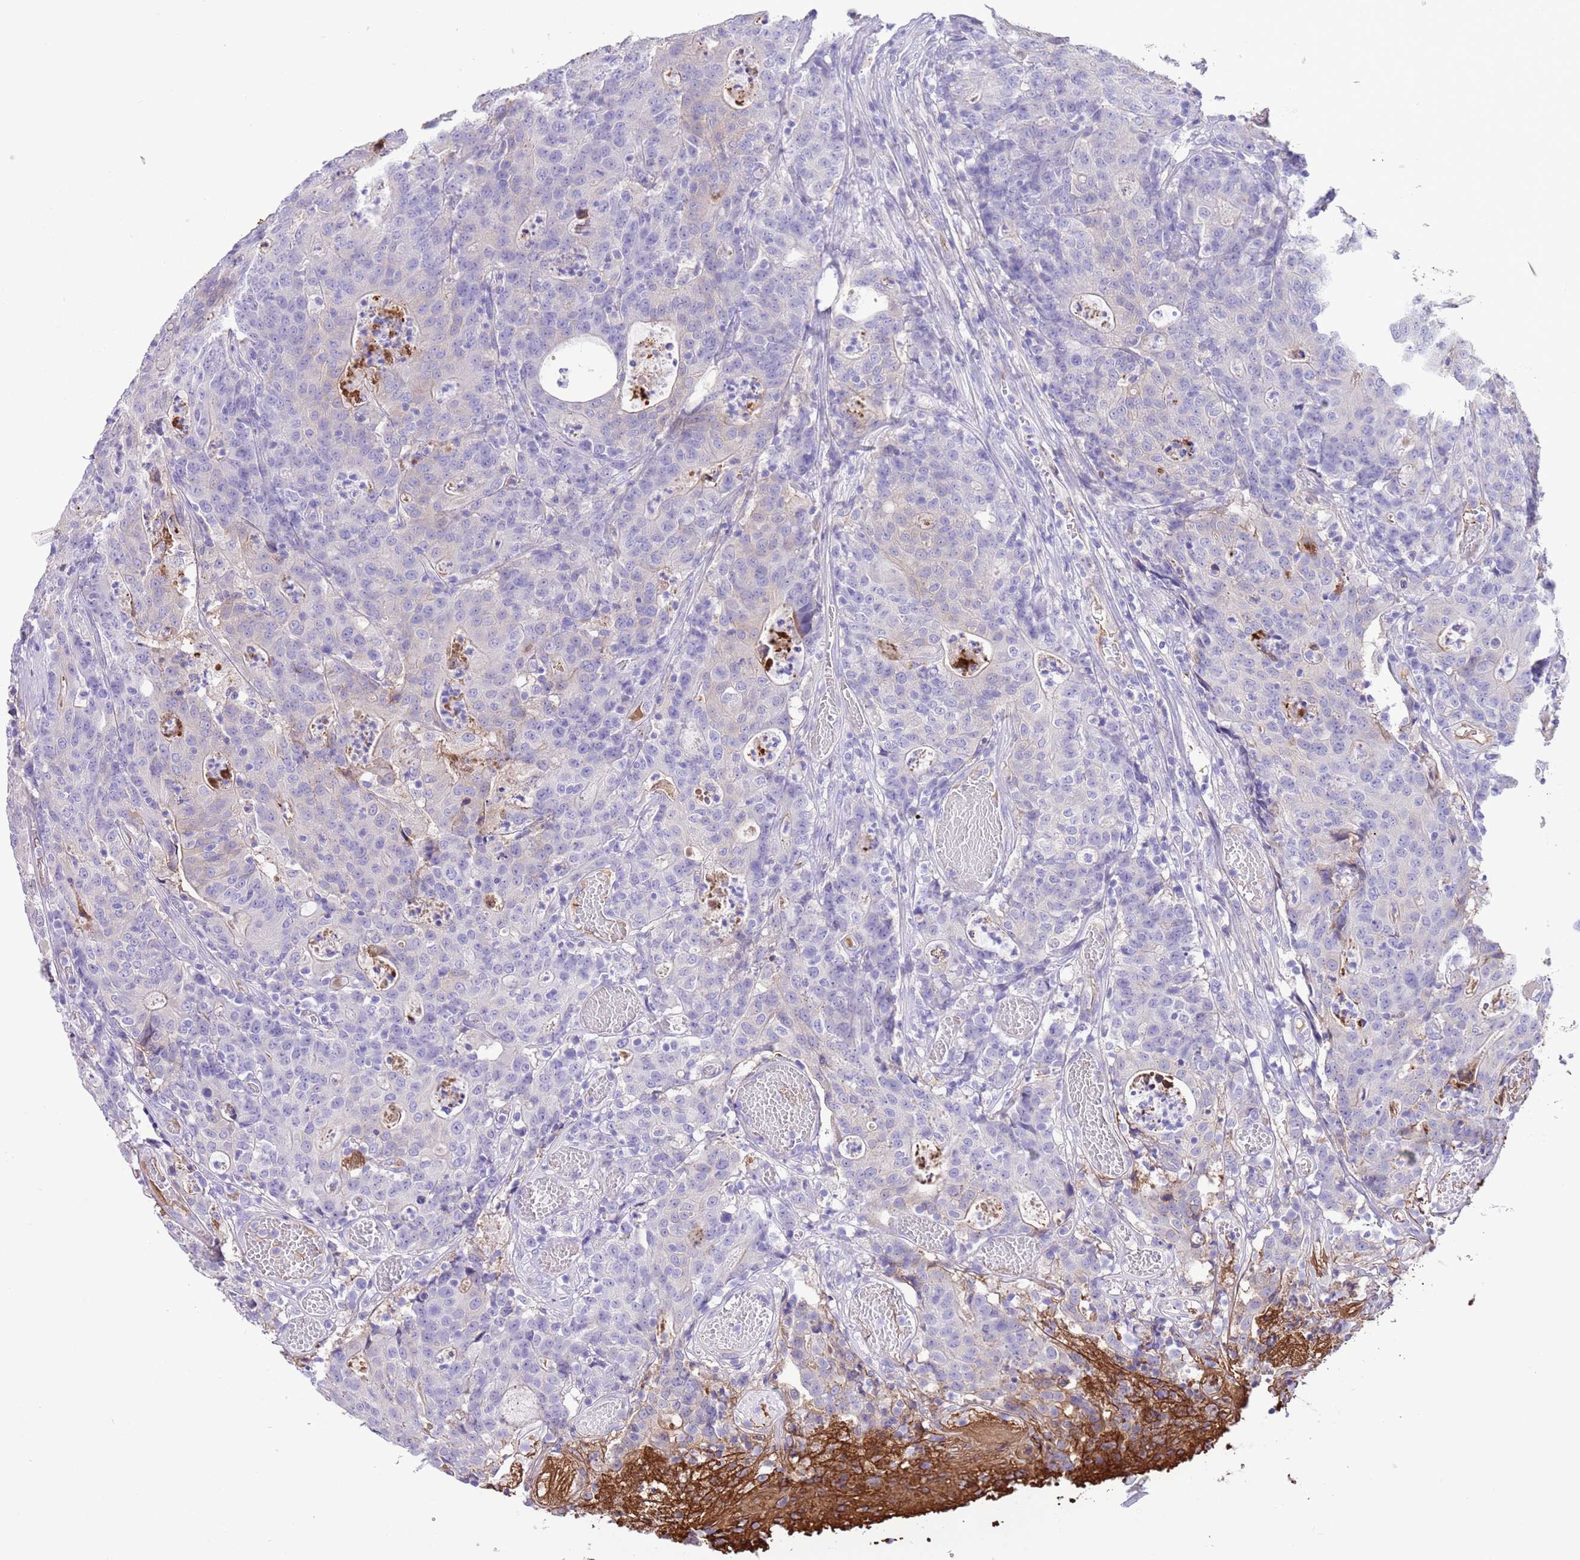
{"staining": {"intensity": "negative", "quantity": "none", "location": "none"}, "tissue": "colorectal cancer", "cell_type": "Tumor cells", "image_type": "cancer", "snomed": [{"axis": "morphology", "description": "Adenocarcinoma, NOS"}, {"axis": "topography", "description": "Colon"}], "caption": "Immunohistochemistry image of neoplastic tissue: human colorectal cancer (adenocarcinoma) stained with DAB reveals no significant protein expression in tumor cells.", "gene": "IGF1", "patient": {"sex": "male", "age": 83}}